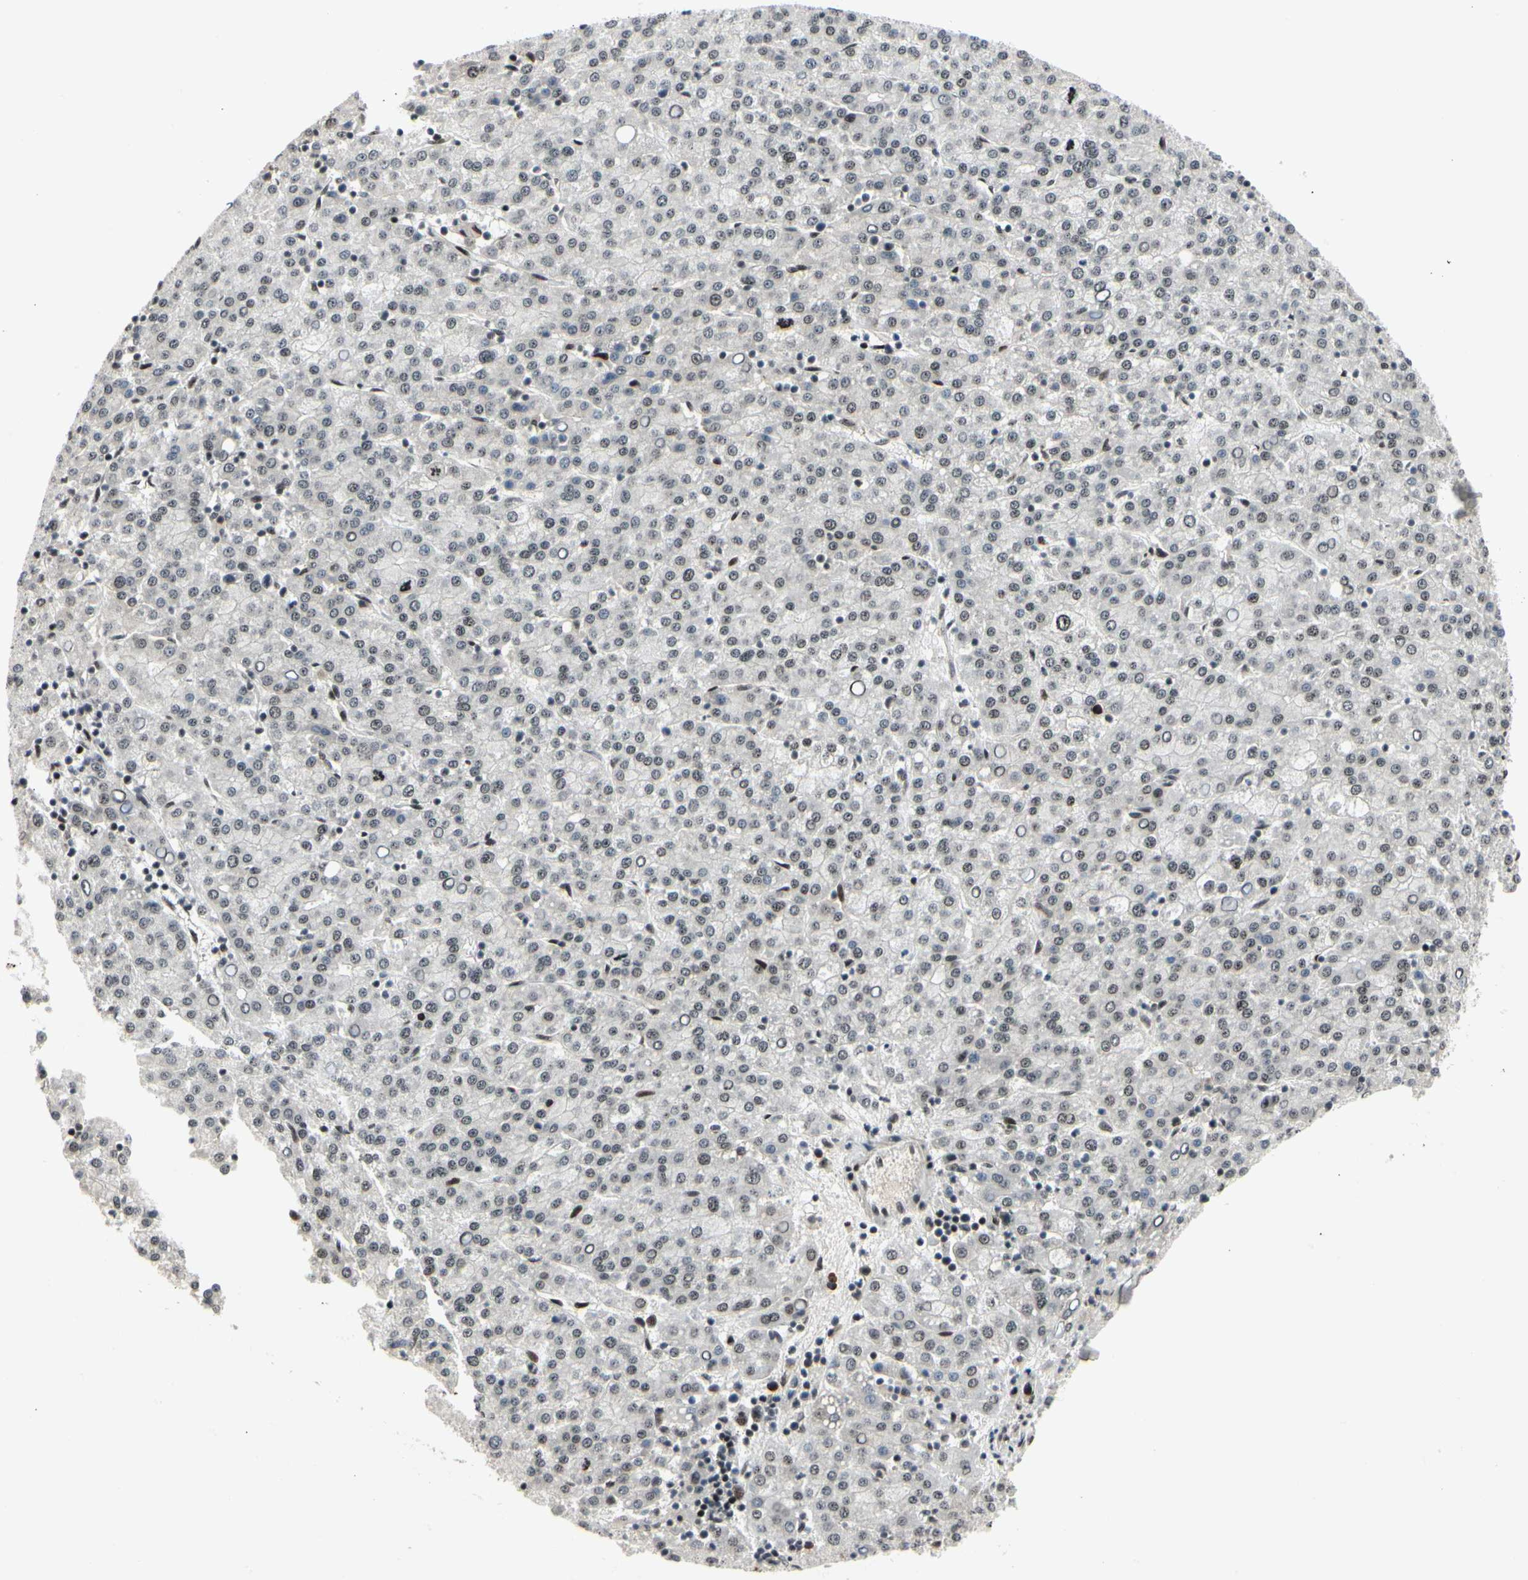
{"staining": {"intensity": "weak", "quantity": "<25%", "location": "nuclear"}, "tissue": "liver cancer", "cell_type": "Tumor cells", "image_type": "cancer", "snomed": [{"axis": "morphology", "description": "Carcinoma, Hepatocellular, NOS"}, {"axis": "topography", "description": "Liver"}], "caption": "Immunohistochemistry of liver hepatocellular carcinoma reveals no positivity in tumor cells. Nuclei are stained in blue.", "gene": "FOXJ2", "patient": {"sex": "female", "age": 58}}